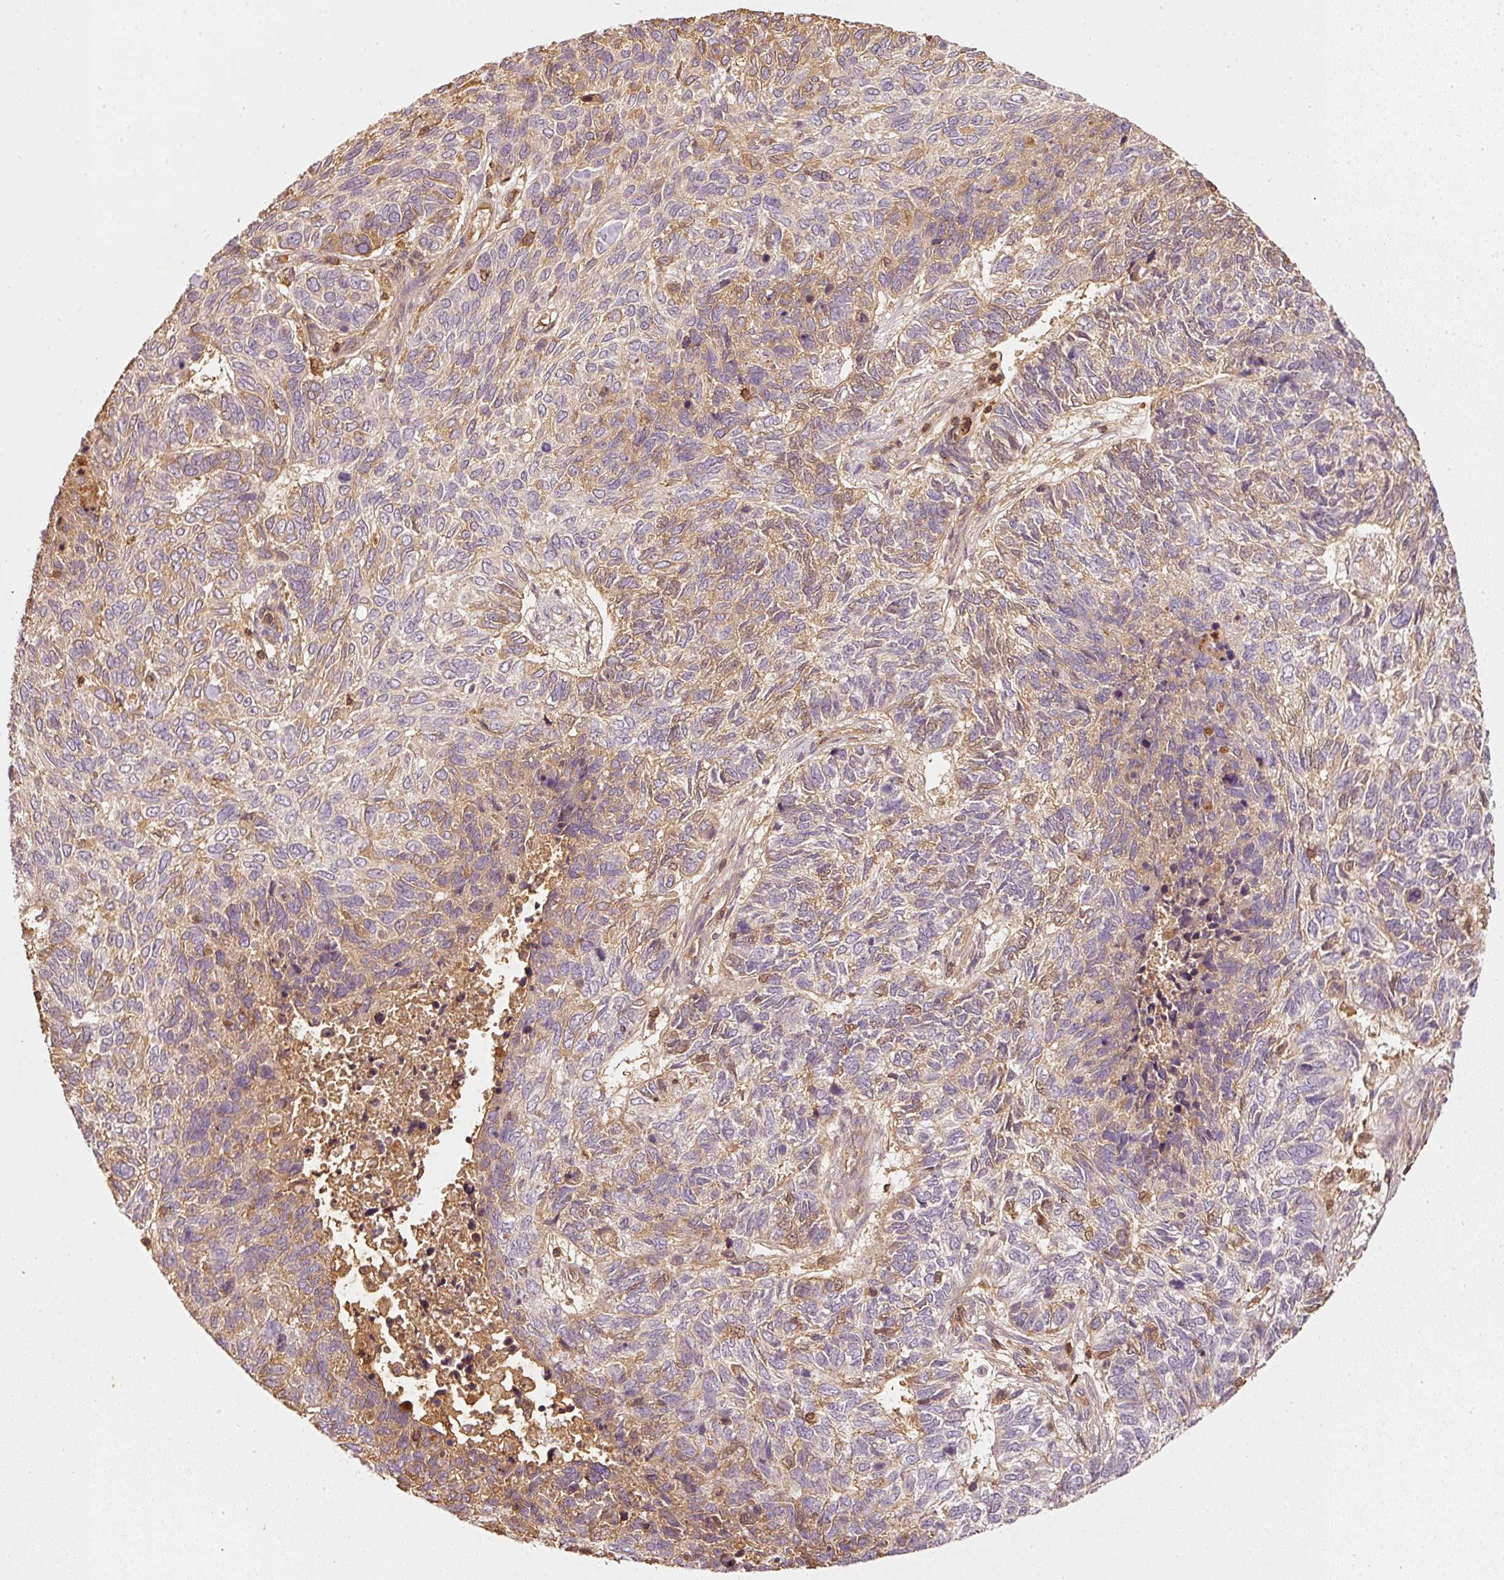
{"staining": {"intensity": "moderate", "quantity": "<25%", "location": "cytoplasmic/membranous"}, "tissue": "skin cancer", "cell_type": "Tumor cells", "image_type": "cancer", "snomed": [{"axis": "morphology", "description": "Basal cell carcinoma"}, {"axis": "topography", "description": "Skin"}], "caption": "Tumor cells exhibit moderate cytoplasmic/membranous staining in about <25% of cells in skin cancer (basal cell carcinoma).", "gene": "EVL", "patient": {"sex": "female", "age": 65}}